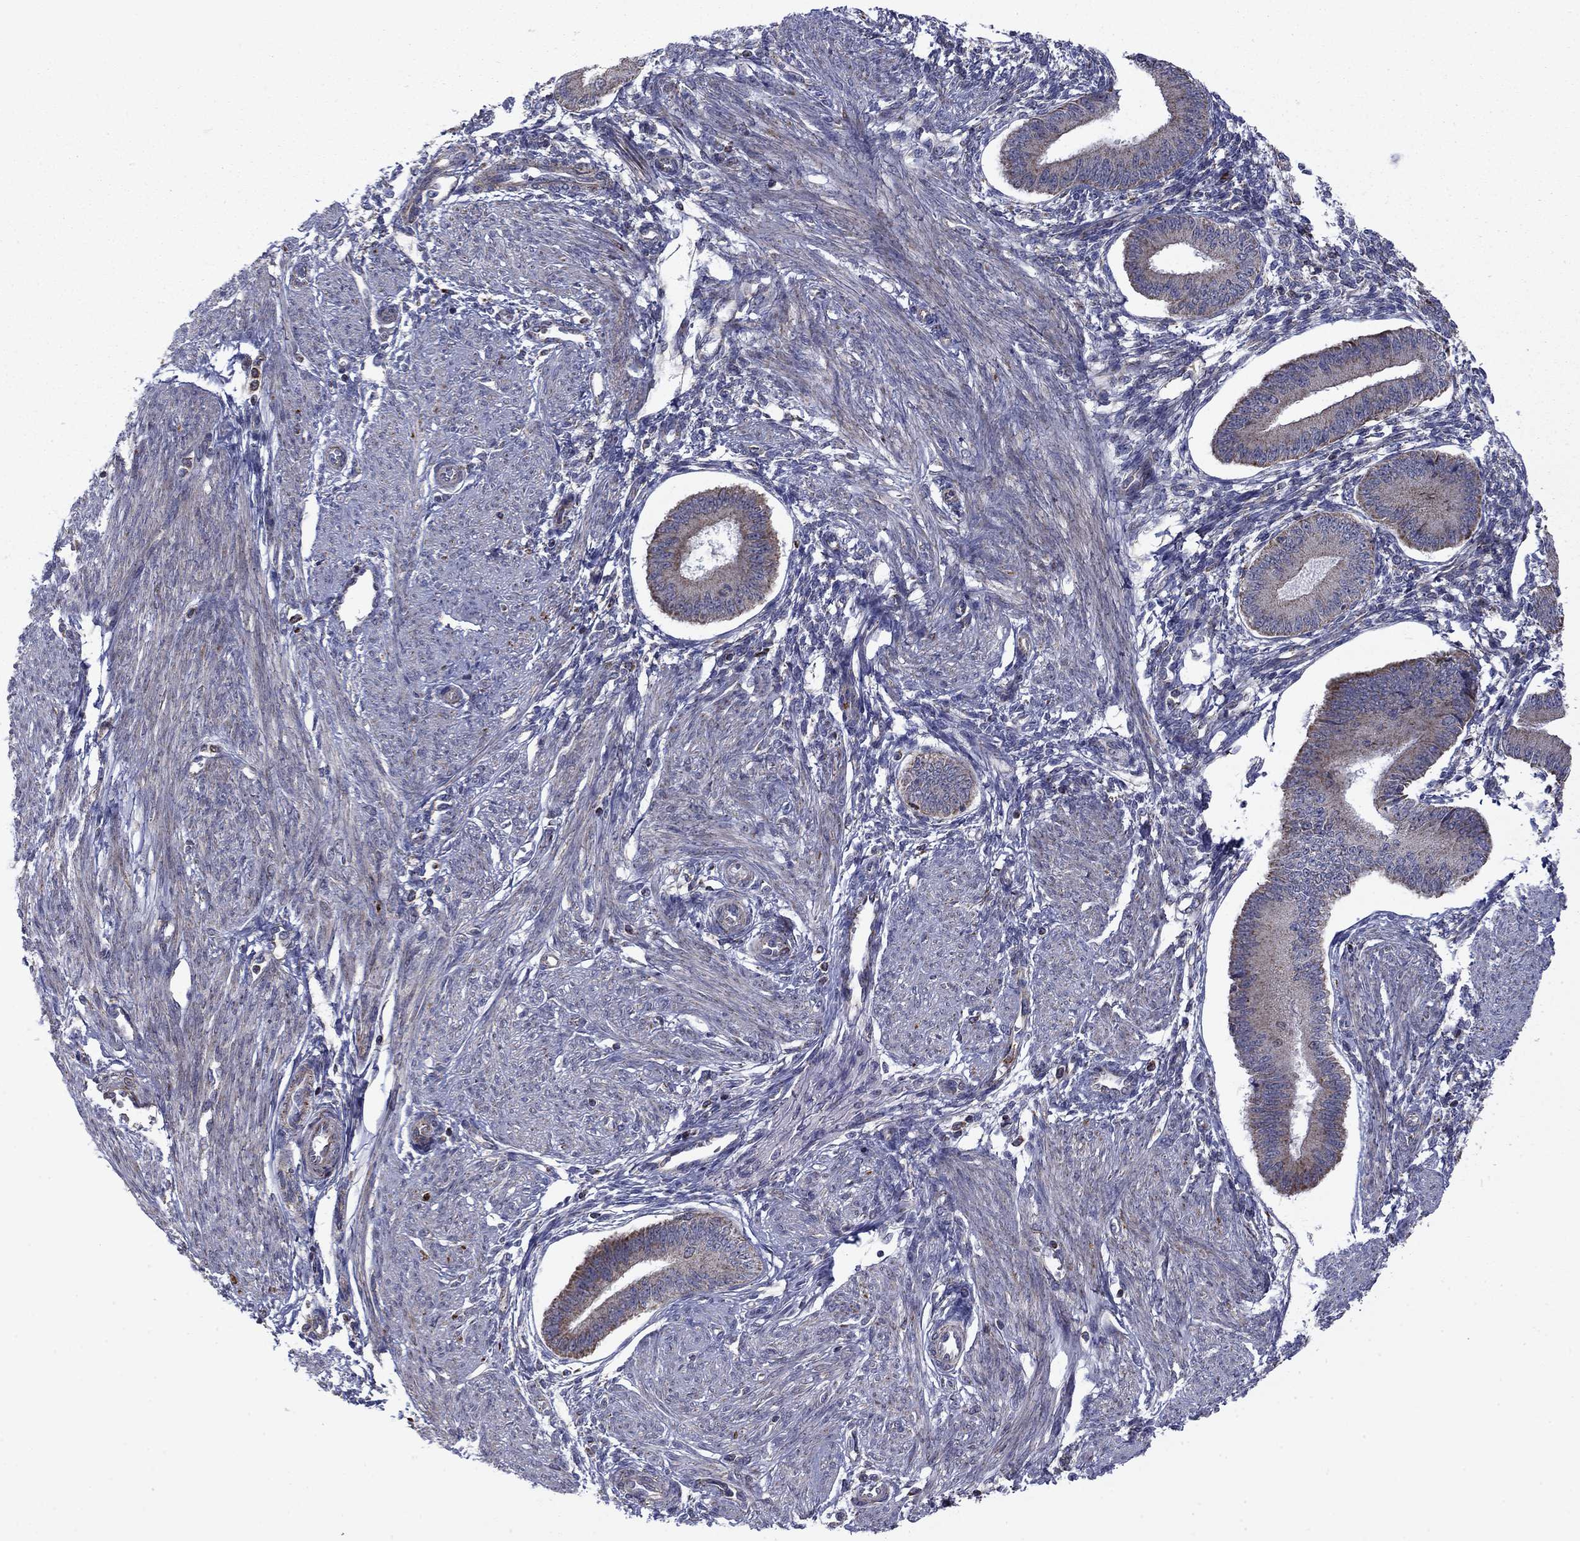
{"staining": {"intensity": "negative", "quantity": "none", "location": "none"}, "tissue": "endometrium", "cell_type": "Cells in endometrial stroma", "image_type": "normal", "snomed": [{"axis": "morphology", "description": "Normal tissue, NOS"}, {"axis": "topography", "description": "Endometrium"}], "caption": "The immunohistochemistry micrograph has no significant staining in cells in endometrial stroma of endometrium.", "gene": "DOP1B", "patient": {"sex": "female", "age": 39}}